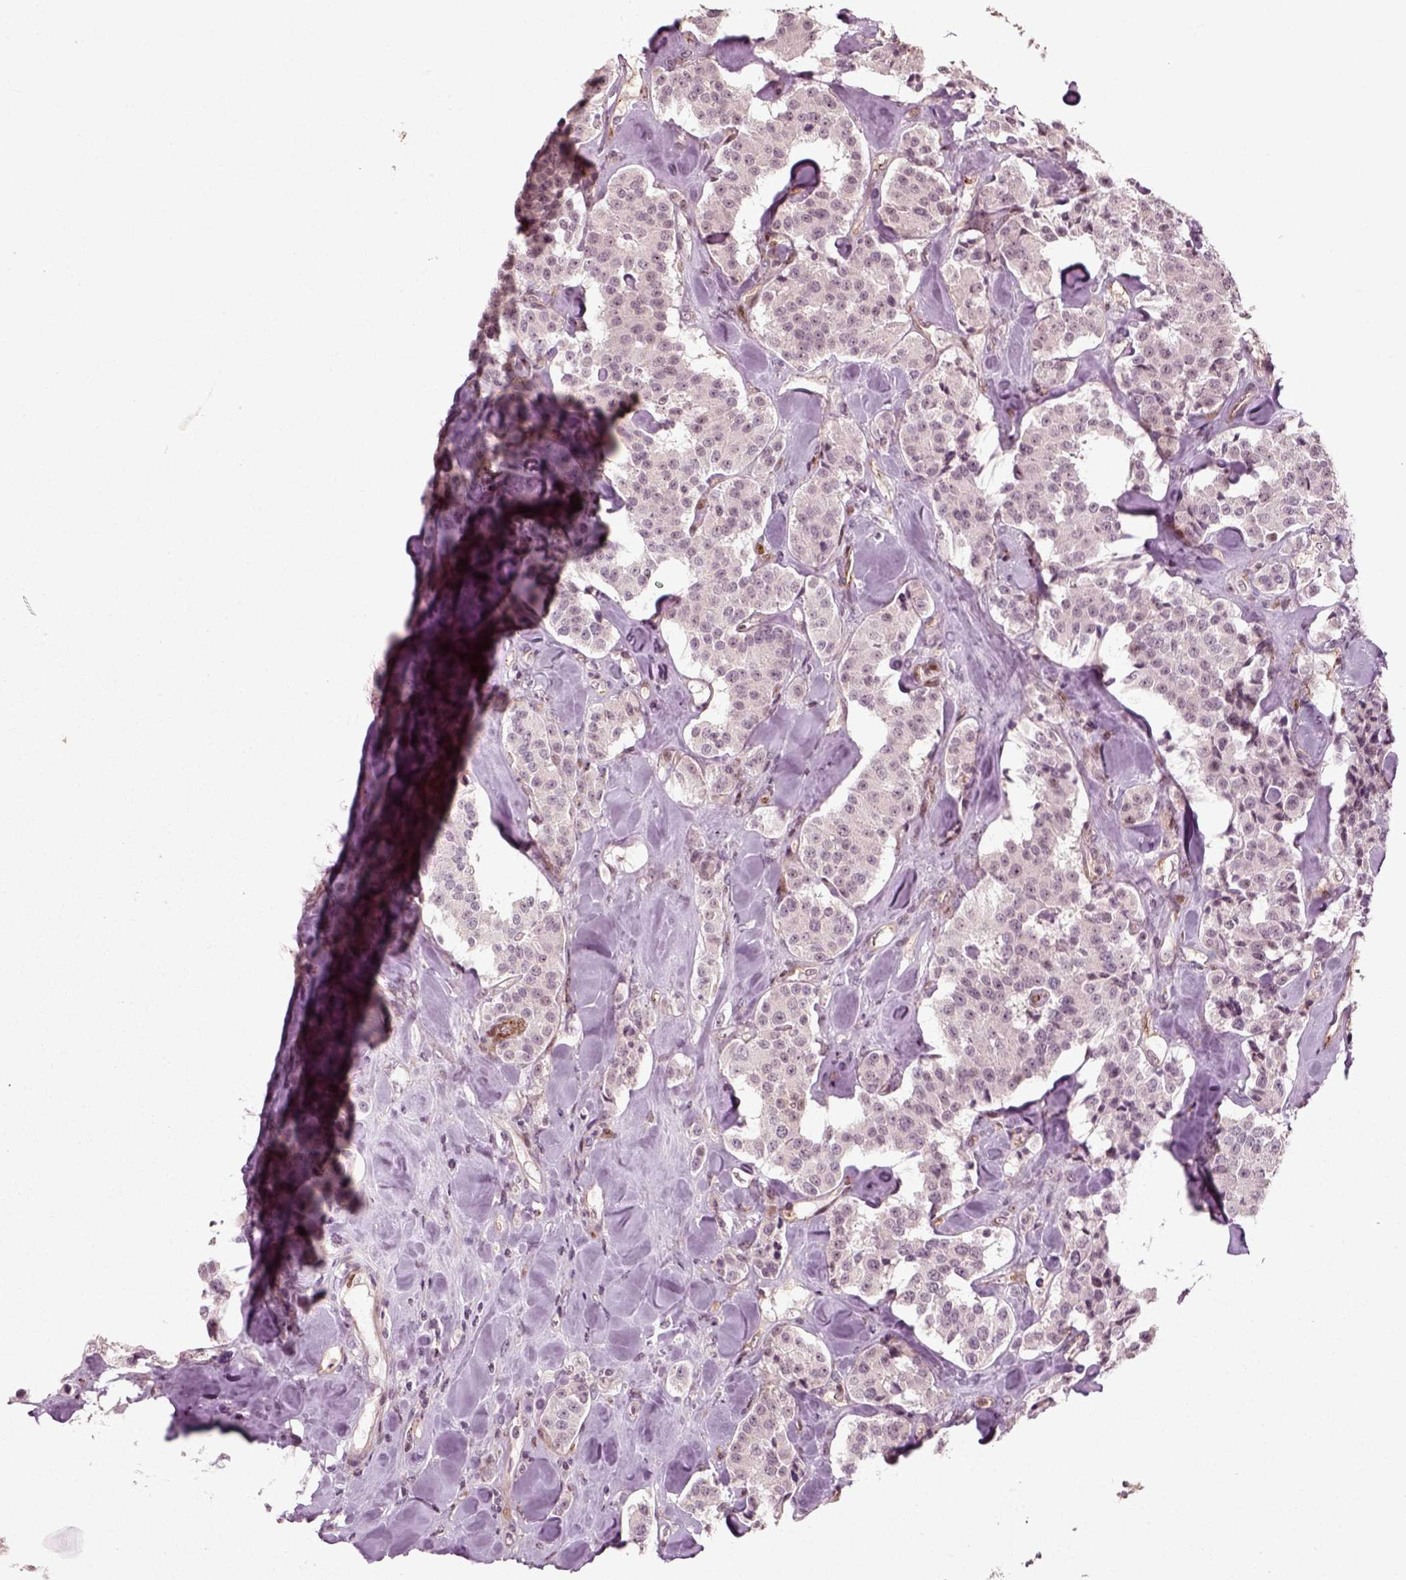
{"staining": {"intensity": "negative", "quantity": "none", "location": "none"}, "tissue": "carcinoid", "cell_type": "Tumor cells", "image_type": "cancer", "snomed": [{"axis": "morphology", "description": "Carcinoid, malignant, NOS"}, {"axis": "topography", "description": "Pancreas"}], "caption": "High magnification brightfield microscopy of carcinoid (malignant) stained with DAB (brown) and counterstained with hematoxylin (blue): tumor cells show no significant expression. (Brightfield microscopy of DAB immunohistochemistry (IHC) at high magnification).", "gene": "CDC14A", "patient": {"sex": "male", "age": 41}}